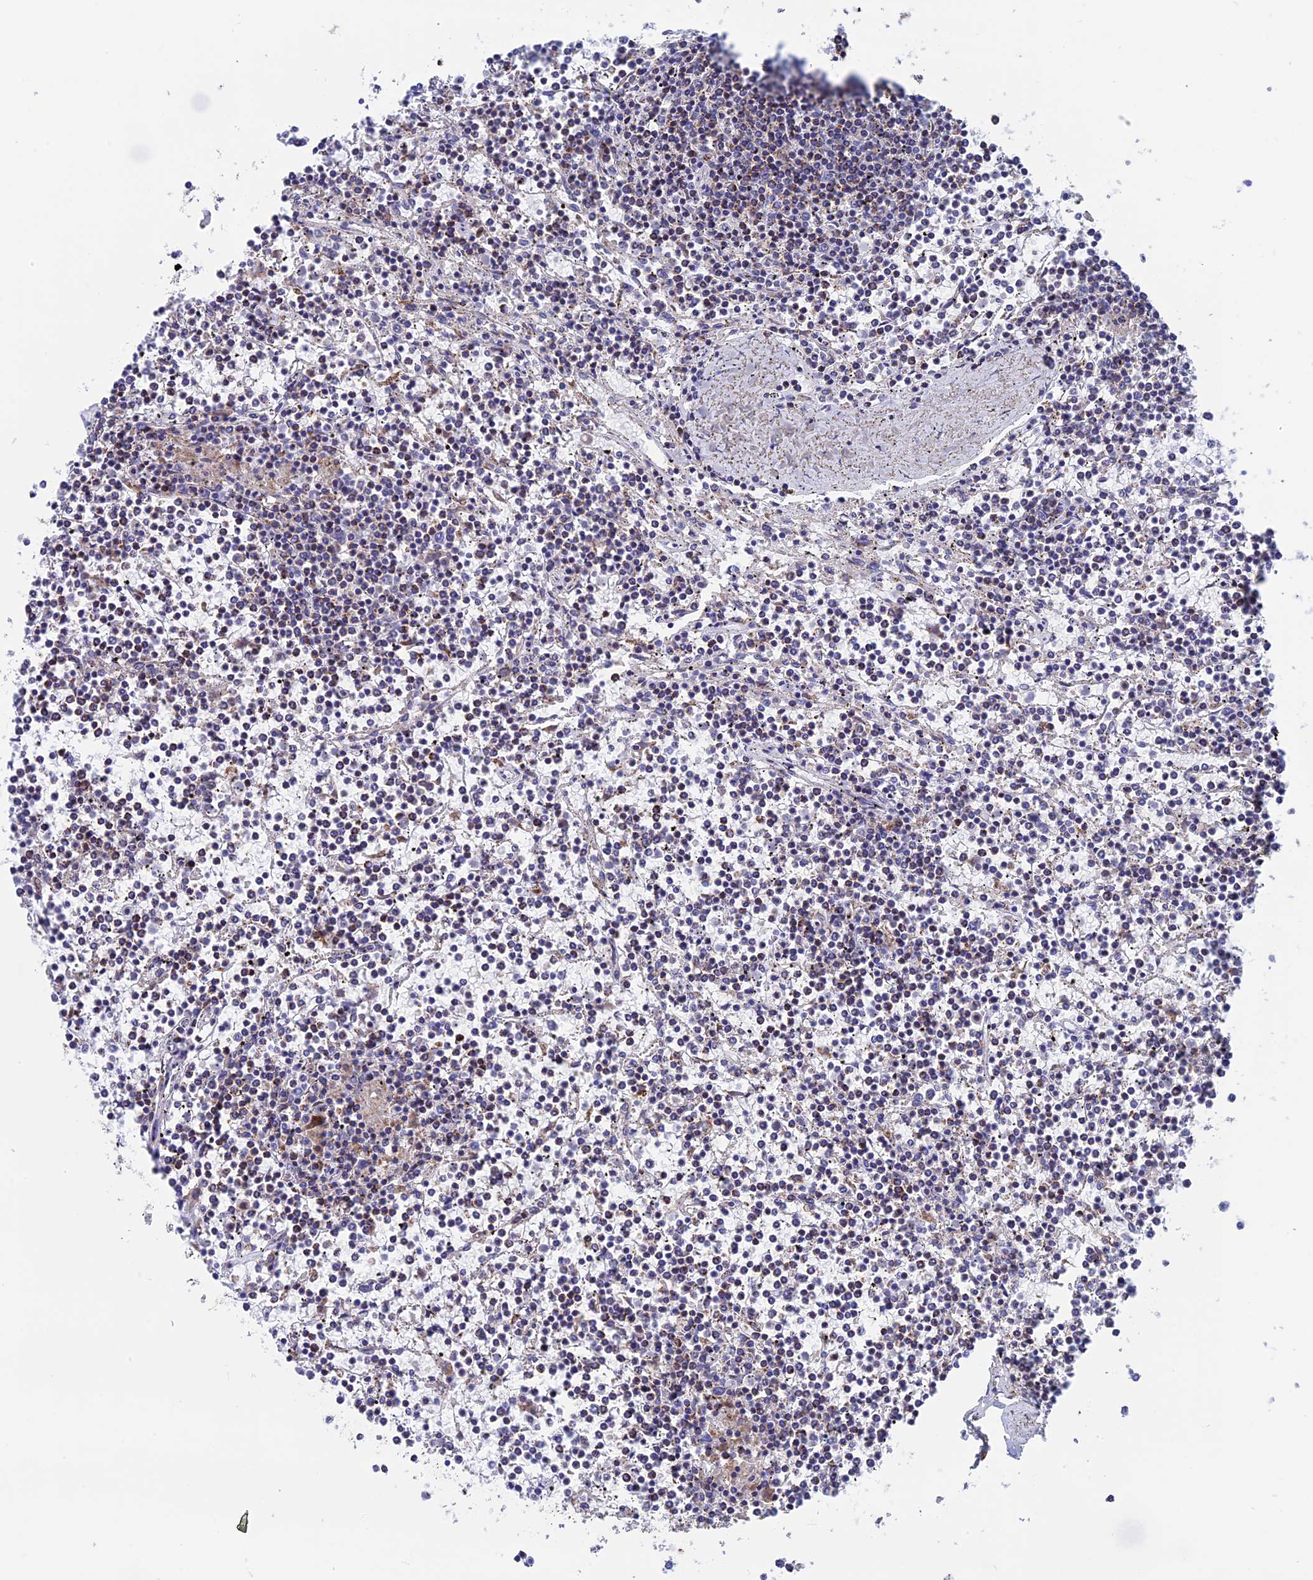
{"staining": {"intensity": "moderate", "quantity": "<25%", "location": "cytoplasmic/membranous"}, "tissue": "lymphoma", "cell_type": "Tumor cells", "image_type": "cancer", "snomed": [{"axis": "morphology", "description": "Malignant lymphoma, non-Hodgkin's type, Low grade"}, {"axis": "topography", "description": "Spleen"}], "caption": "An IHC photomicrograph of tumor tissue is shown. Protein staining in brown labels moderate cytoplasmic/membranous positivity in lymphoma within tumor cells.", "gene": "WDR83", "patient": {"sex": "female", "age": 19}}